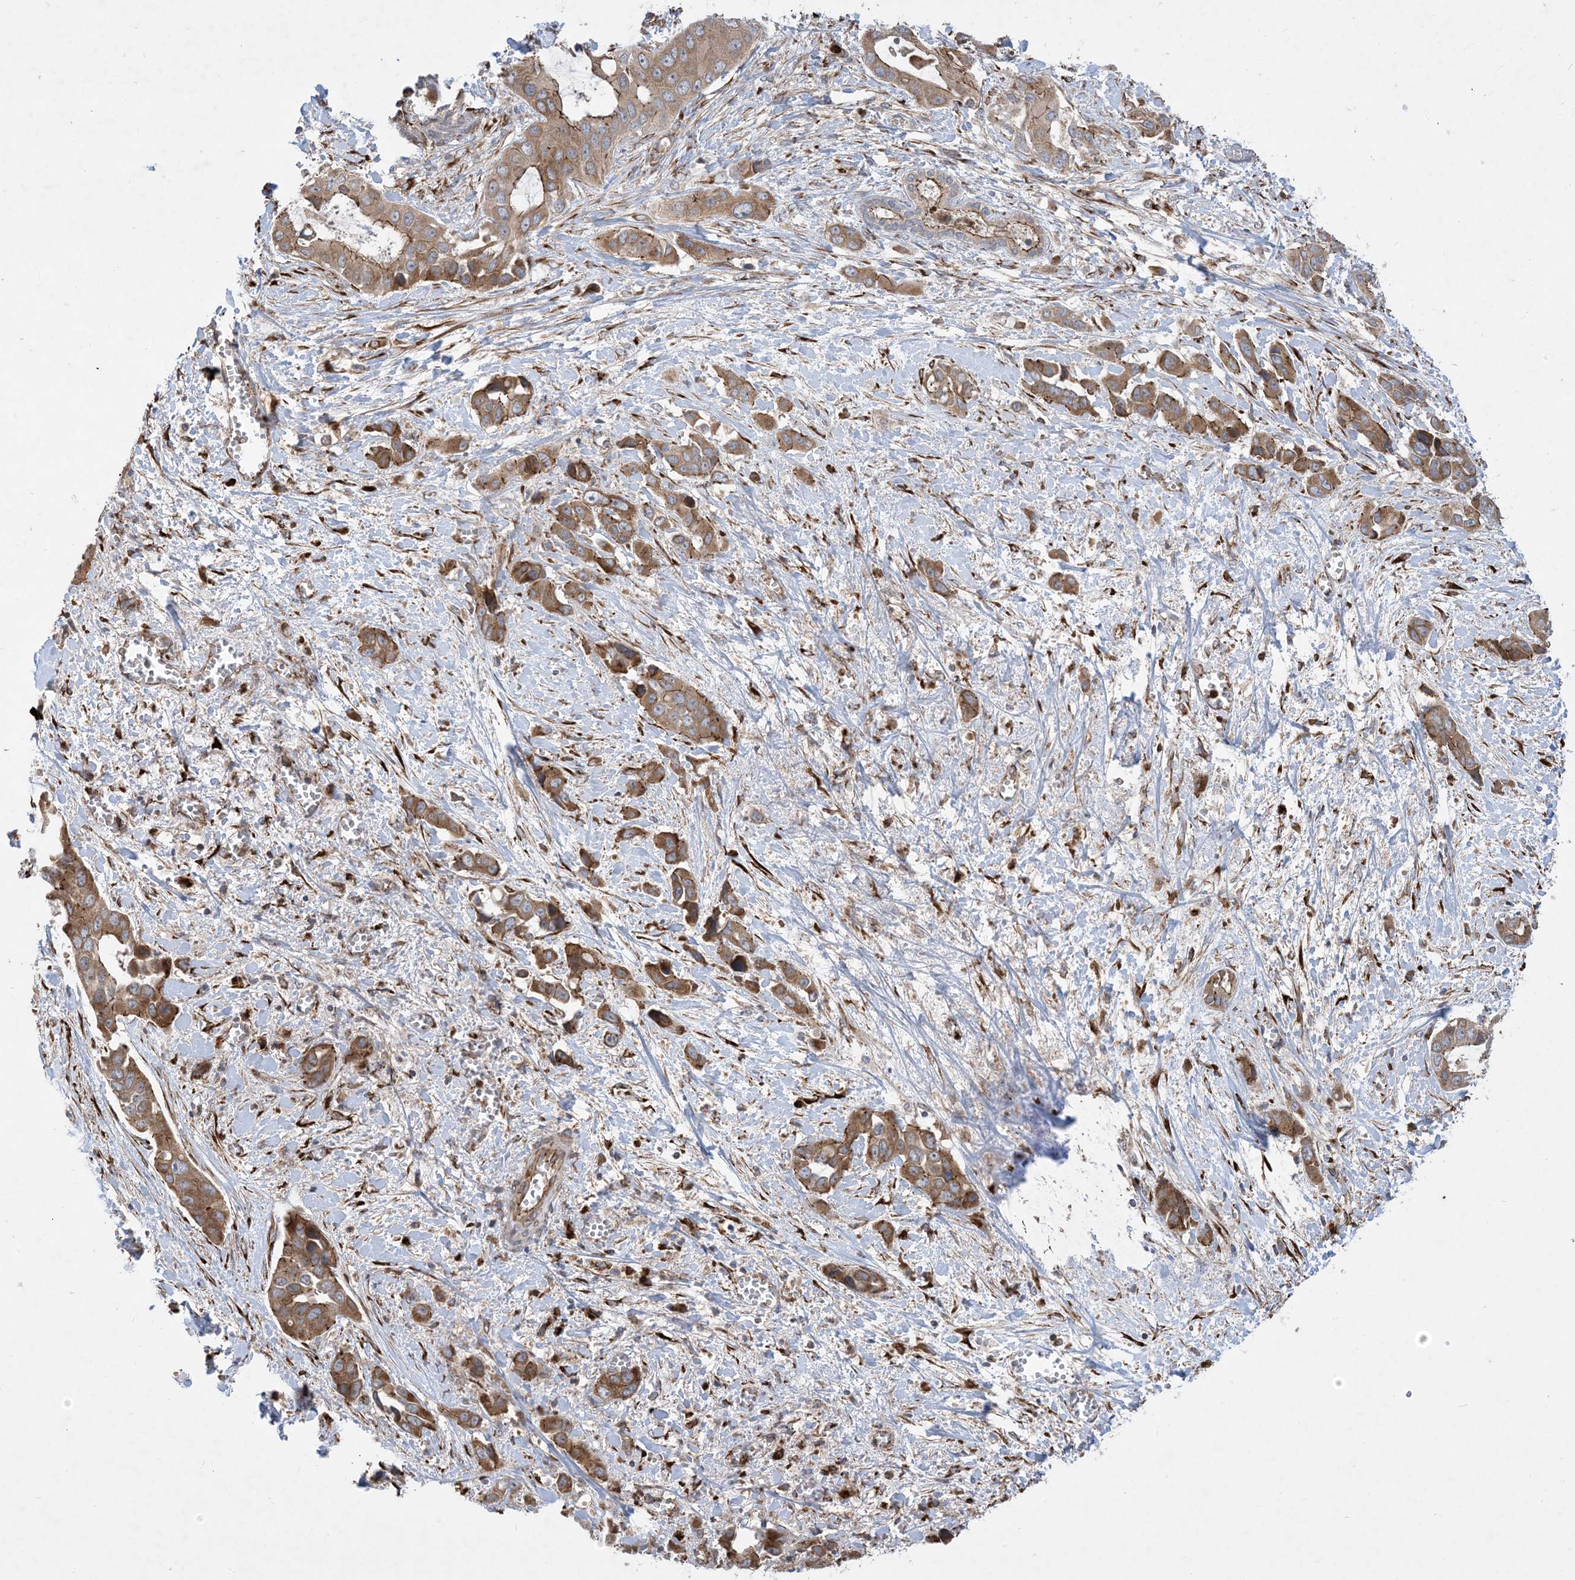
{"staining": {"intensity": "moderate", "quantity": ">75%", "location": "cytoplasmic/membranous"}, "tissue": "liver cancer", "cell_type": "Tumor cells", "image_type": "cancer", "snomed": [{"axis": "morphology", "description": "Cholangiocarcinoma"}, {"axis": "topography", "description": "Liver"}], "caption": "Immunohistochemistry (IHC) image of human cholangiocarcinoma (liver) stained for a protein (brown), which displays medium levels of moderate cytoplasmic/membranous staining in approximately >75% of tumor cells.", "gene": "OTOP1", "patient": {"sex": "female", "age": 52}}